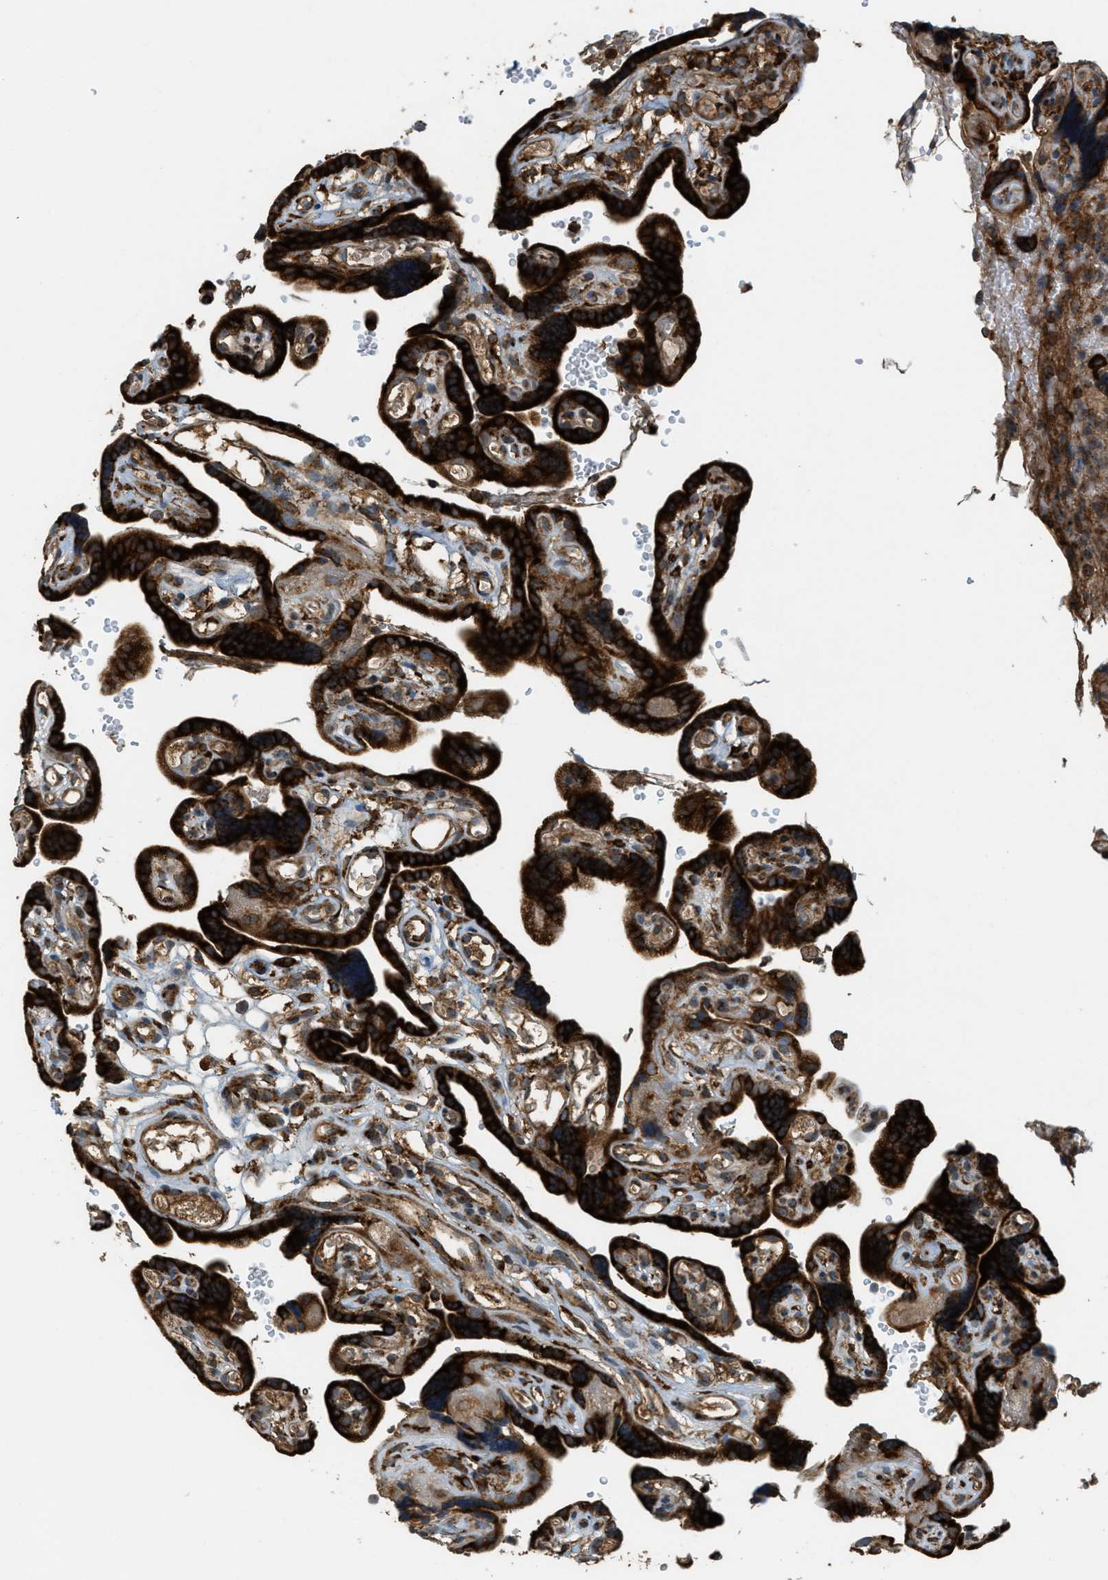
{"staining": {"intensity": "strong", "quantity": ">75%", "location": "cytoplasmic/membranous"}, "tissue": "placenta", "cell_type": "Trophoblastic cells", "image_type": "normal", "snomed": [{"axis": "morphology", "description": "Normal tissue, NOS"}, {"axis": "topography", "description": "Placenta"}], "caption": "Strong cytoplasmic/membranous staining is present in approximately >75% of trophoblastic cells in normal placenta.", "gene": "PCDH18", "patient": {"sex": "female", "age": 30}}